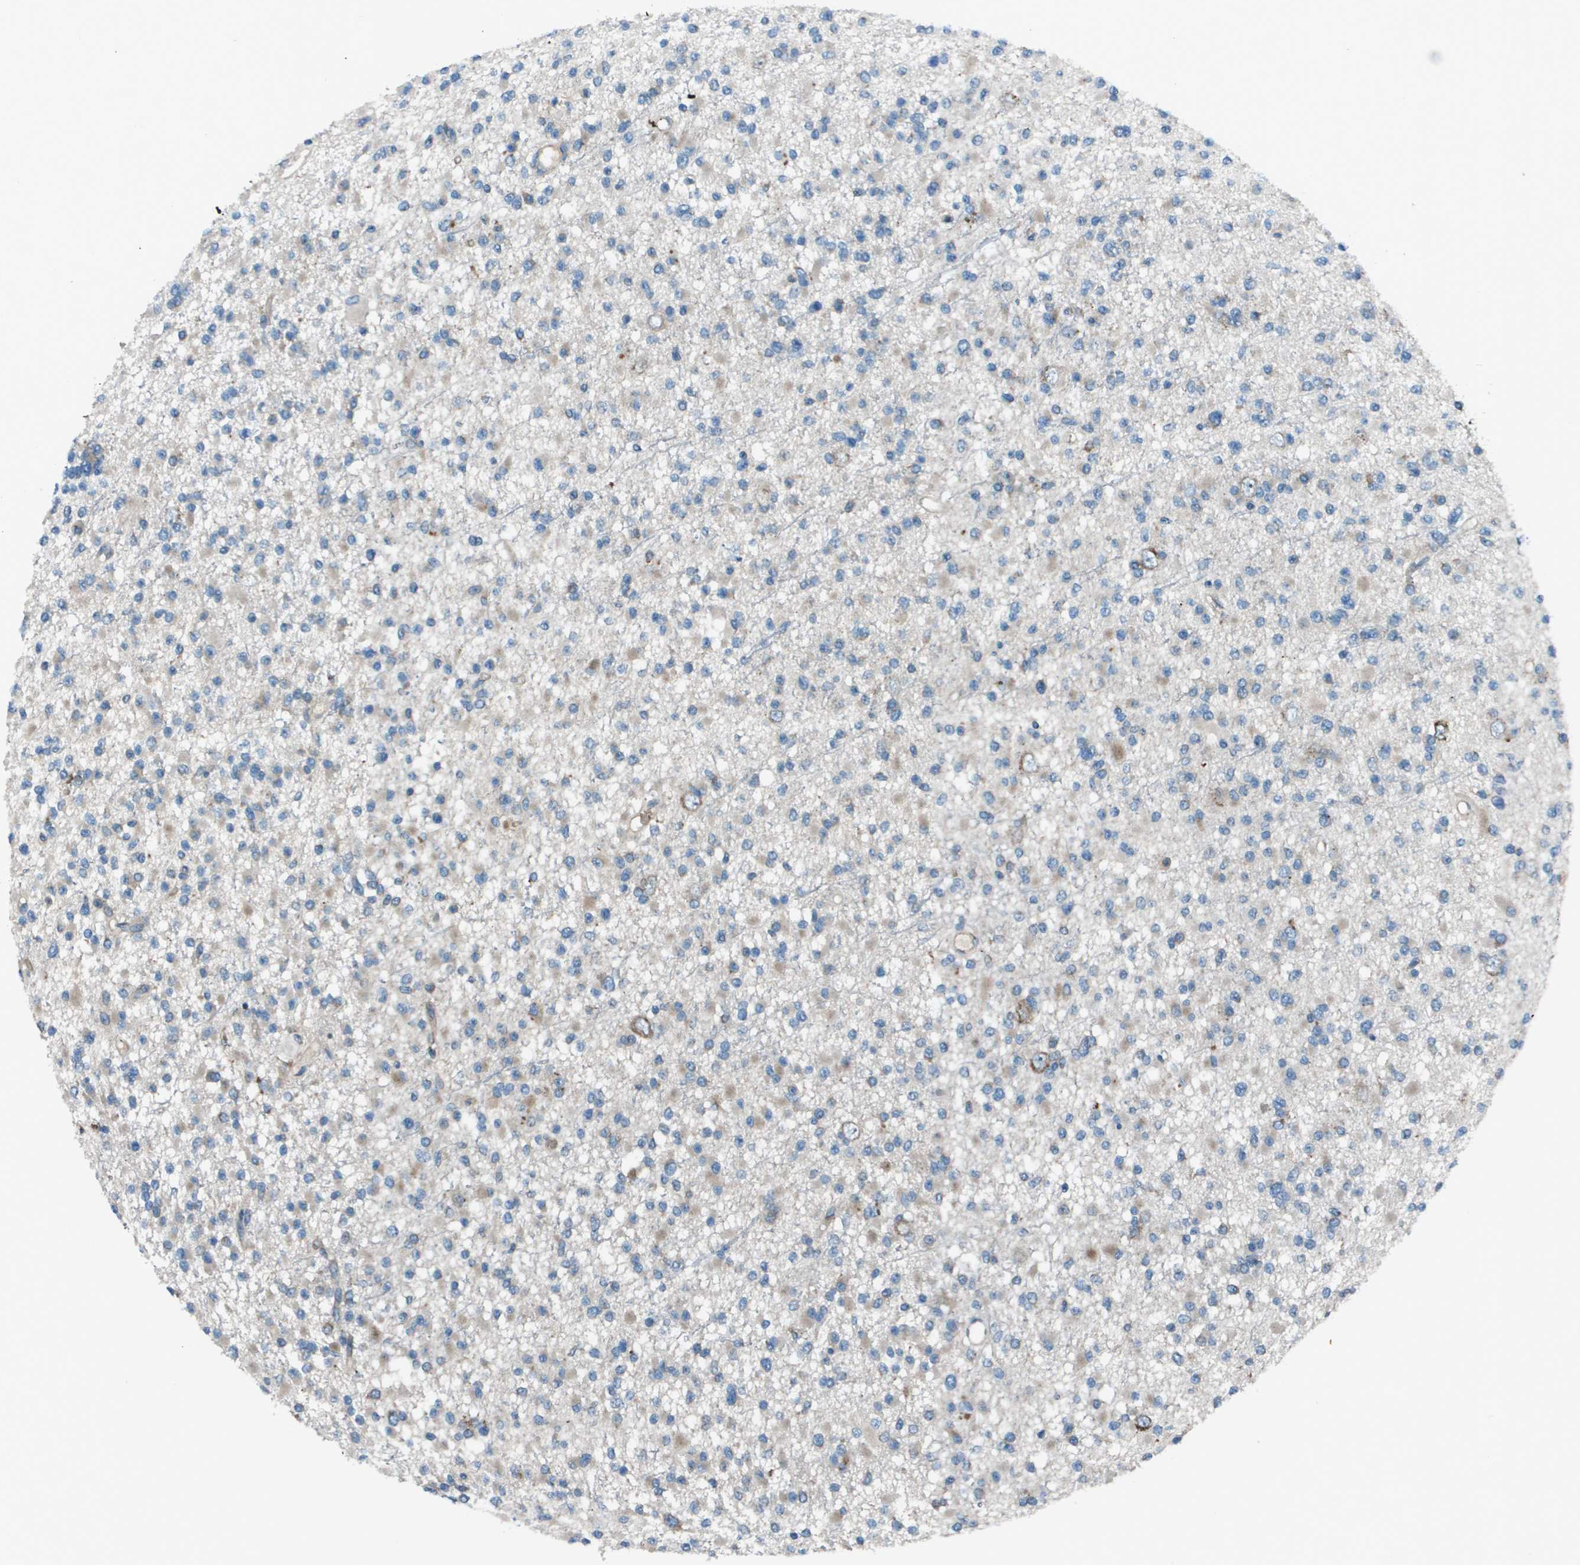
{"staining": {"intensity": "negative", "quantity": "none", "location": "none"}, "tissue": "glioma", "cell_type": "Tumor cells", "image_type": "cancer", "snomed": [{"axis": "morphology", "description": "Glioma, malignant, Low grade"}, {"axis": "topography", "description": "Brain"}], "caption": "Glioma was stained to show a protein in brown. There is no significant expression in tumor cells.", "gene": "UTS2", "patient": {"sex": "female", "age": 22}}